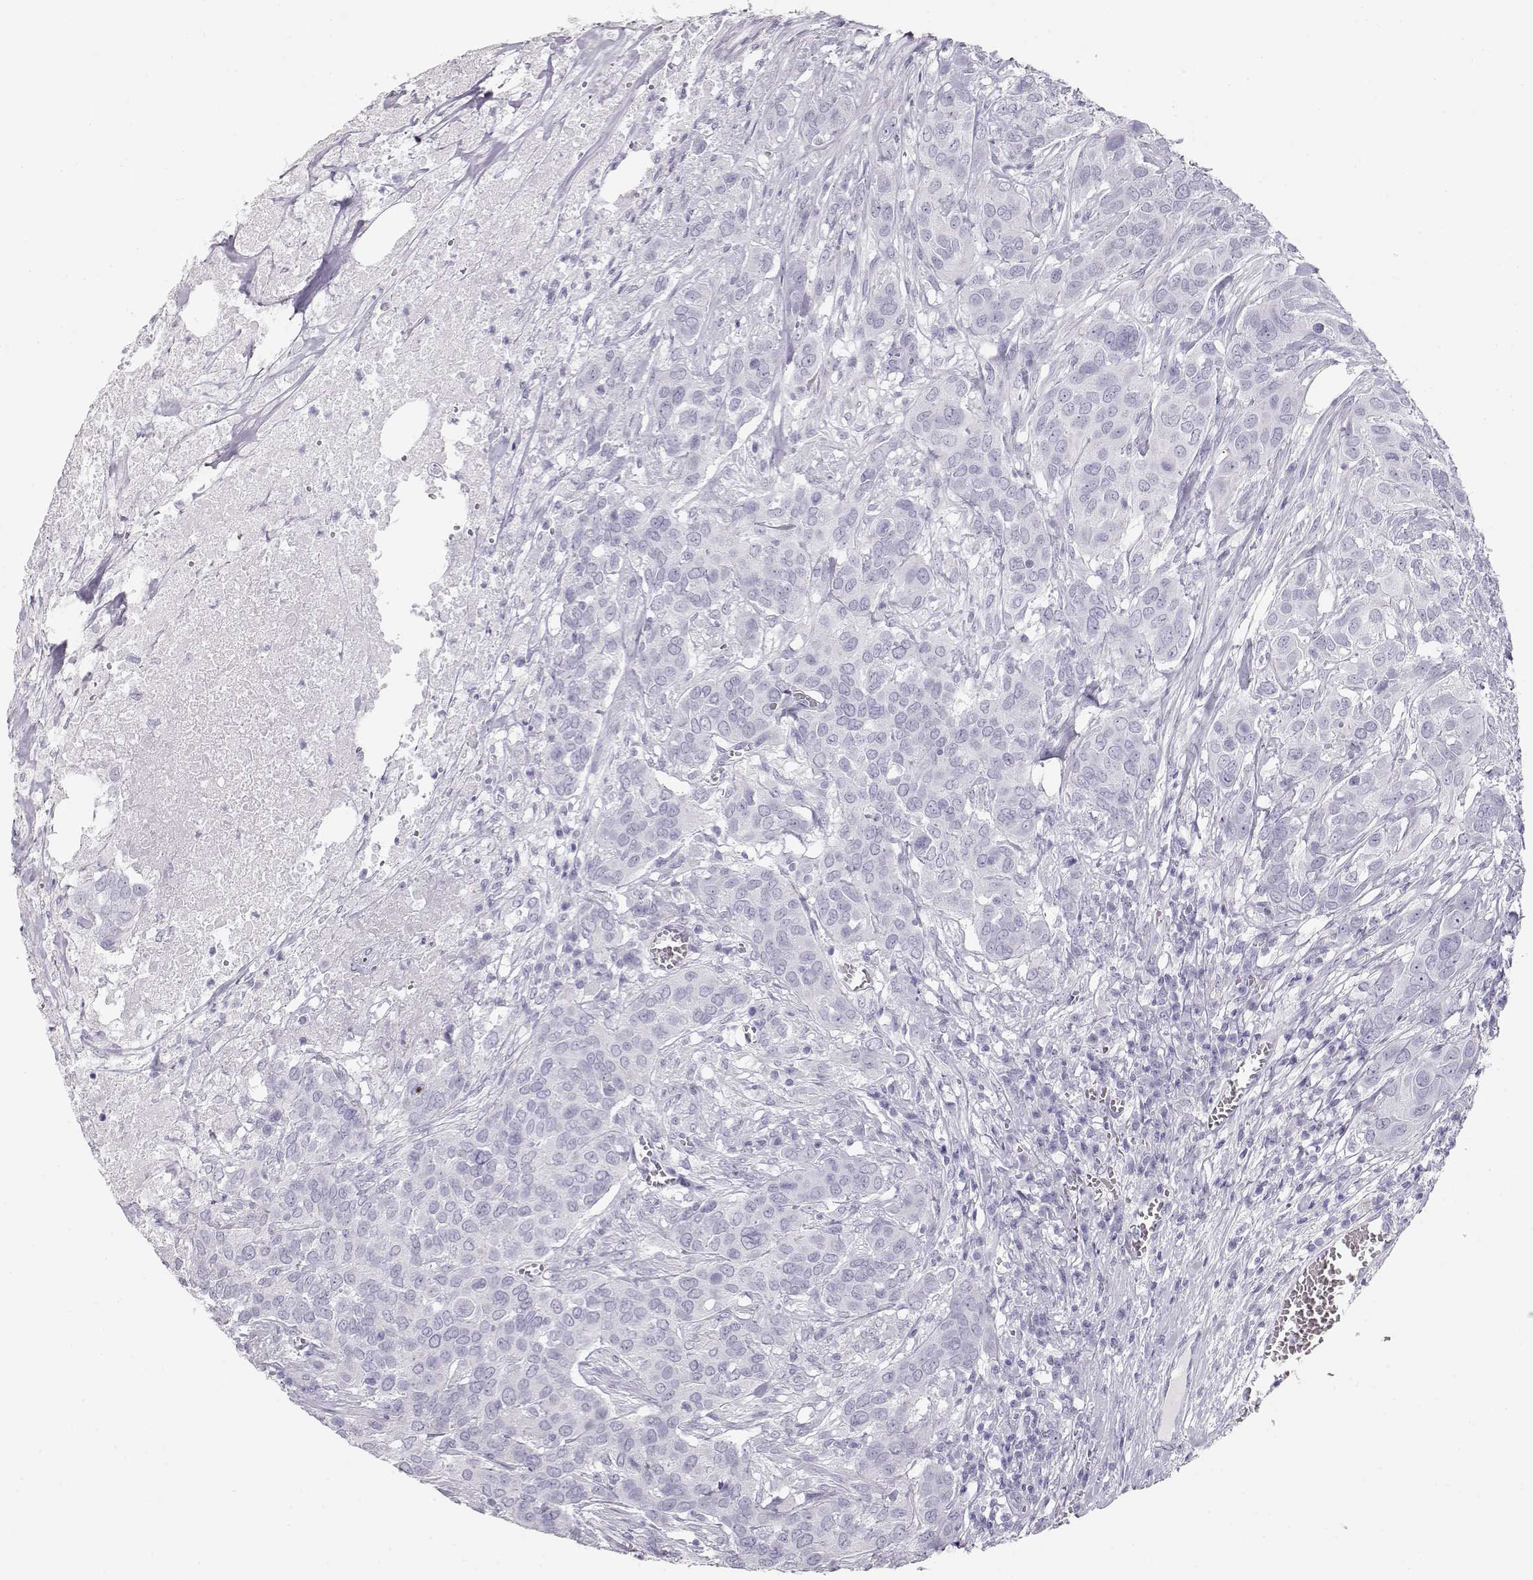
{"staining": {"intensity": "negative", "quantity": "none", "location": "none"}, "tissue": "urothelial cancer", "cell_type": "Tumor cells", "image_type": "cancer", "snomed": [{"axis": "morphology", "description": "Urothelial carcinoma, NOS"}, {"axis": "morphology", "description": "Urothelial carcinoma, High grade"}, {"axis": "topography", "description": "Urinary bladder"}], "caption": "Tumor cells are negative for protein expression in human urothelial carcinoma (high-grade).", "gene": "TKTL1", "patient": {"sex": "male", "age": 63}}